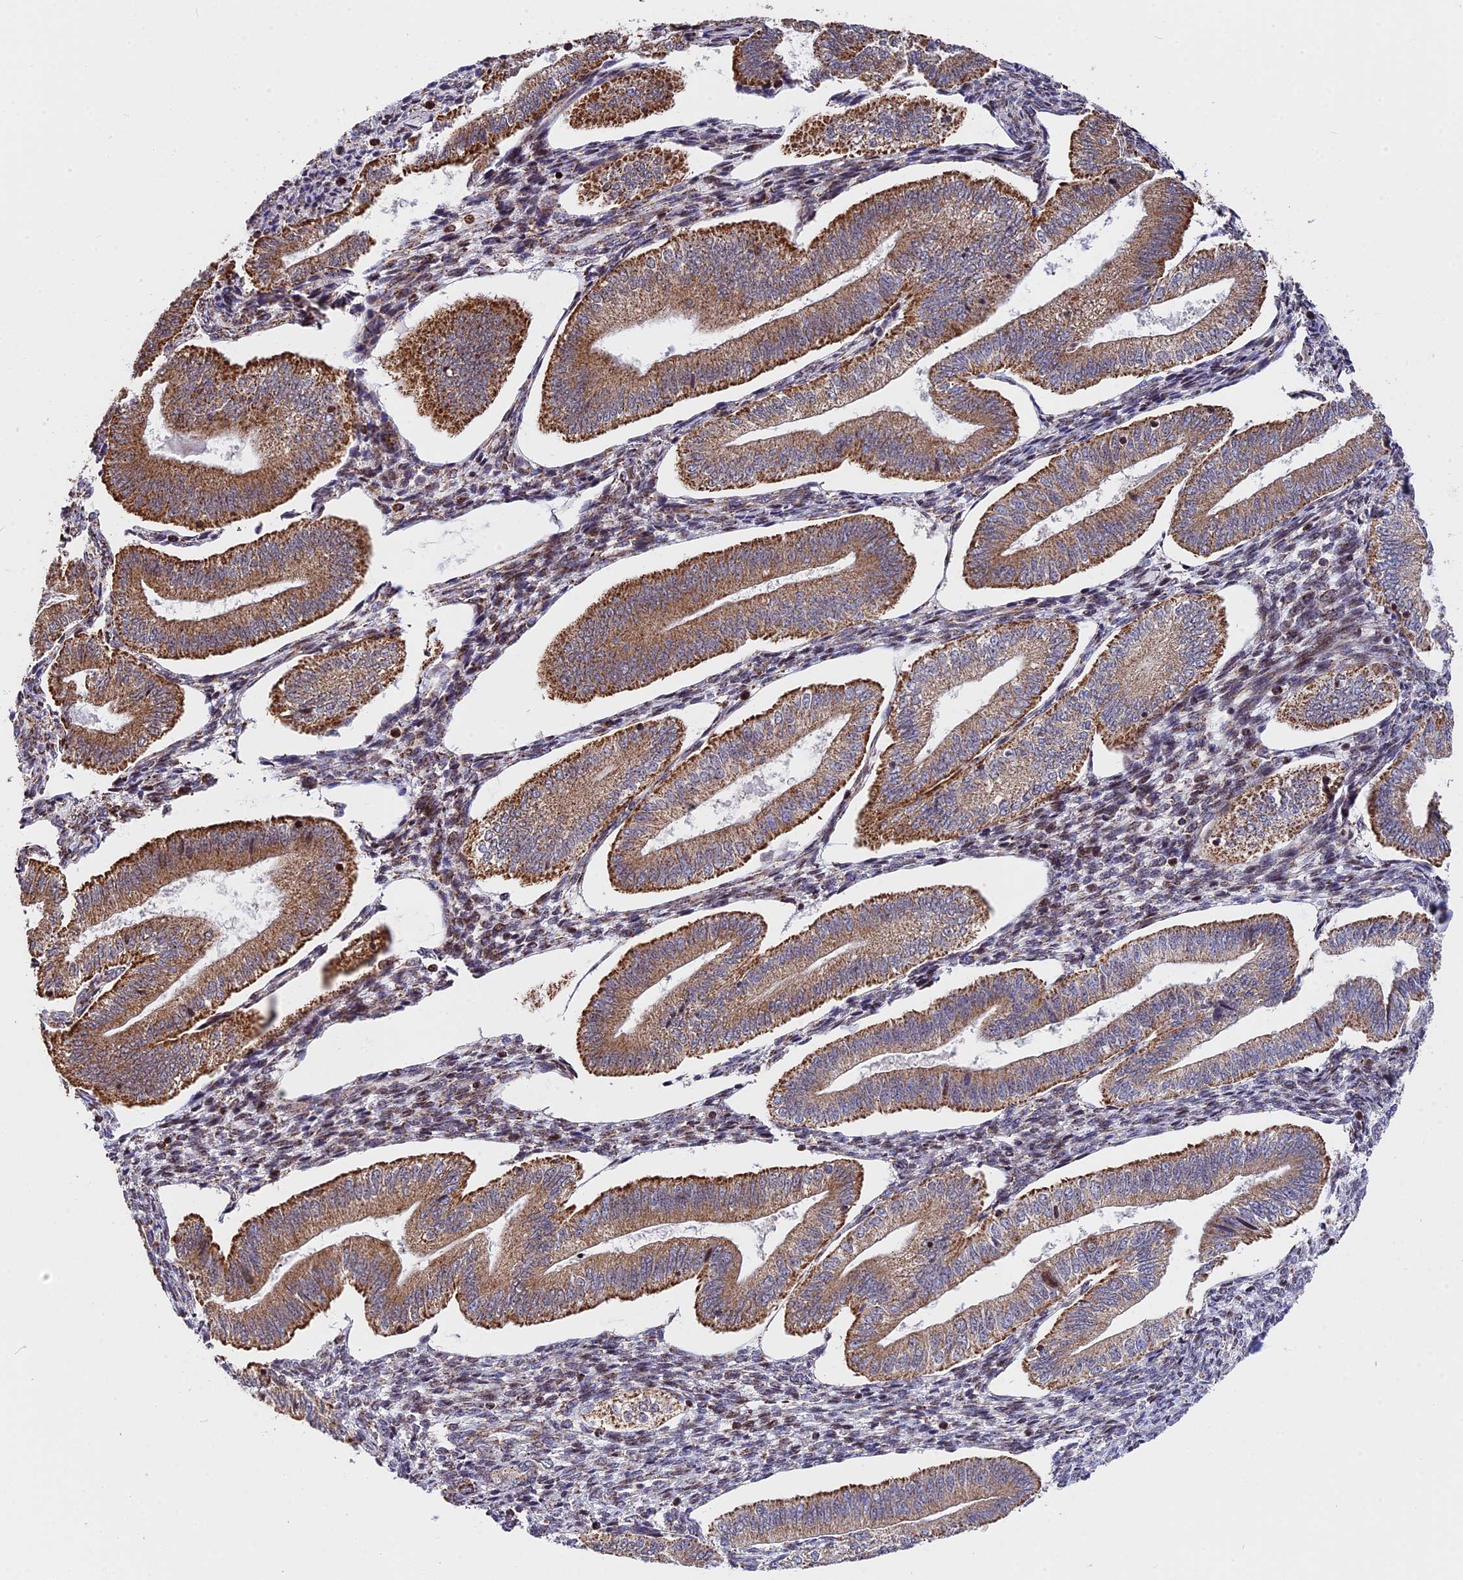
{"staining": {"intensity": "moderate", "quantity": ">75%", "location": "cytoplasmic/membranous,nuclear"}, "tissue": "endometrium", "cell_type": "Cells in endometrial stroma", "image_type": "normal", "snomed": [{"axis": "morphology", "description": "Normal tissue, NOS"}, {"axis": "topography", "description": "Endometrium"}], "caption": "IHC image of benign endometrium: endometrium stained using immunohistochemistry (IHC) reveals medium levels of moderate protein expression localized specifically in the cytoplasmic/membranous,nuclear of cells in endometrial stroma, appearing as a cytoplasmic/membranous,nuclear brown color.", "gene": "FAM174C", "patient": {"sex": "female", "age": 34}}